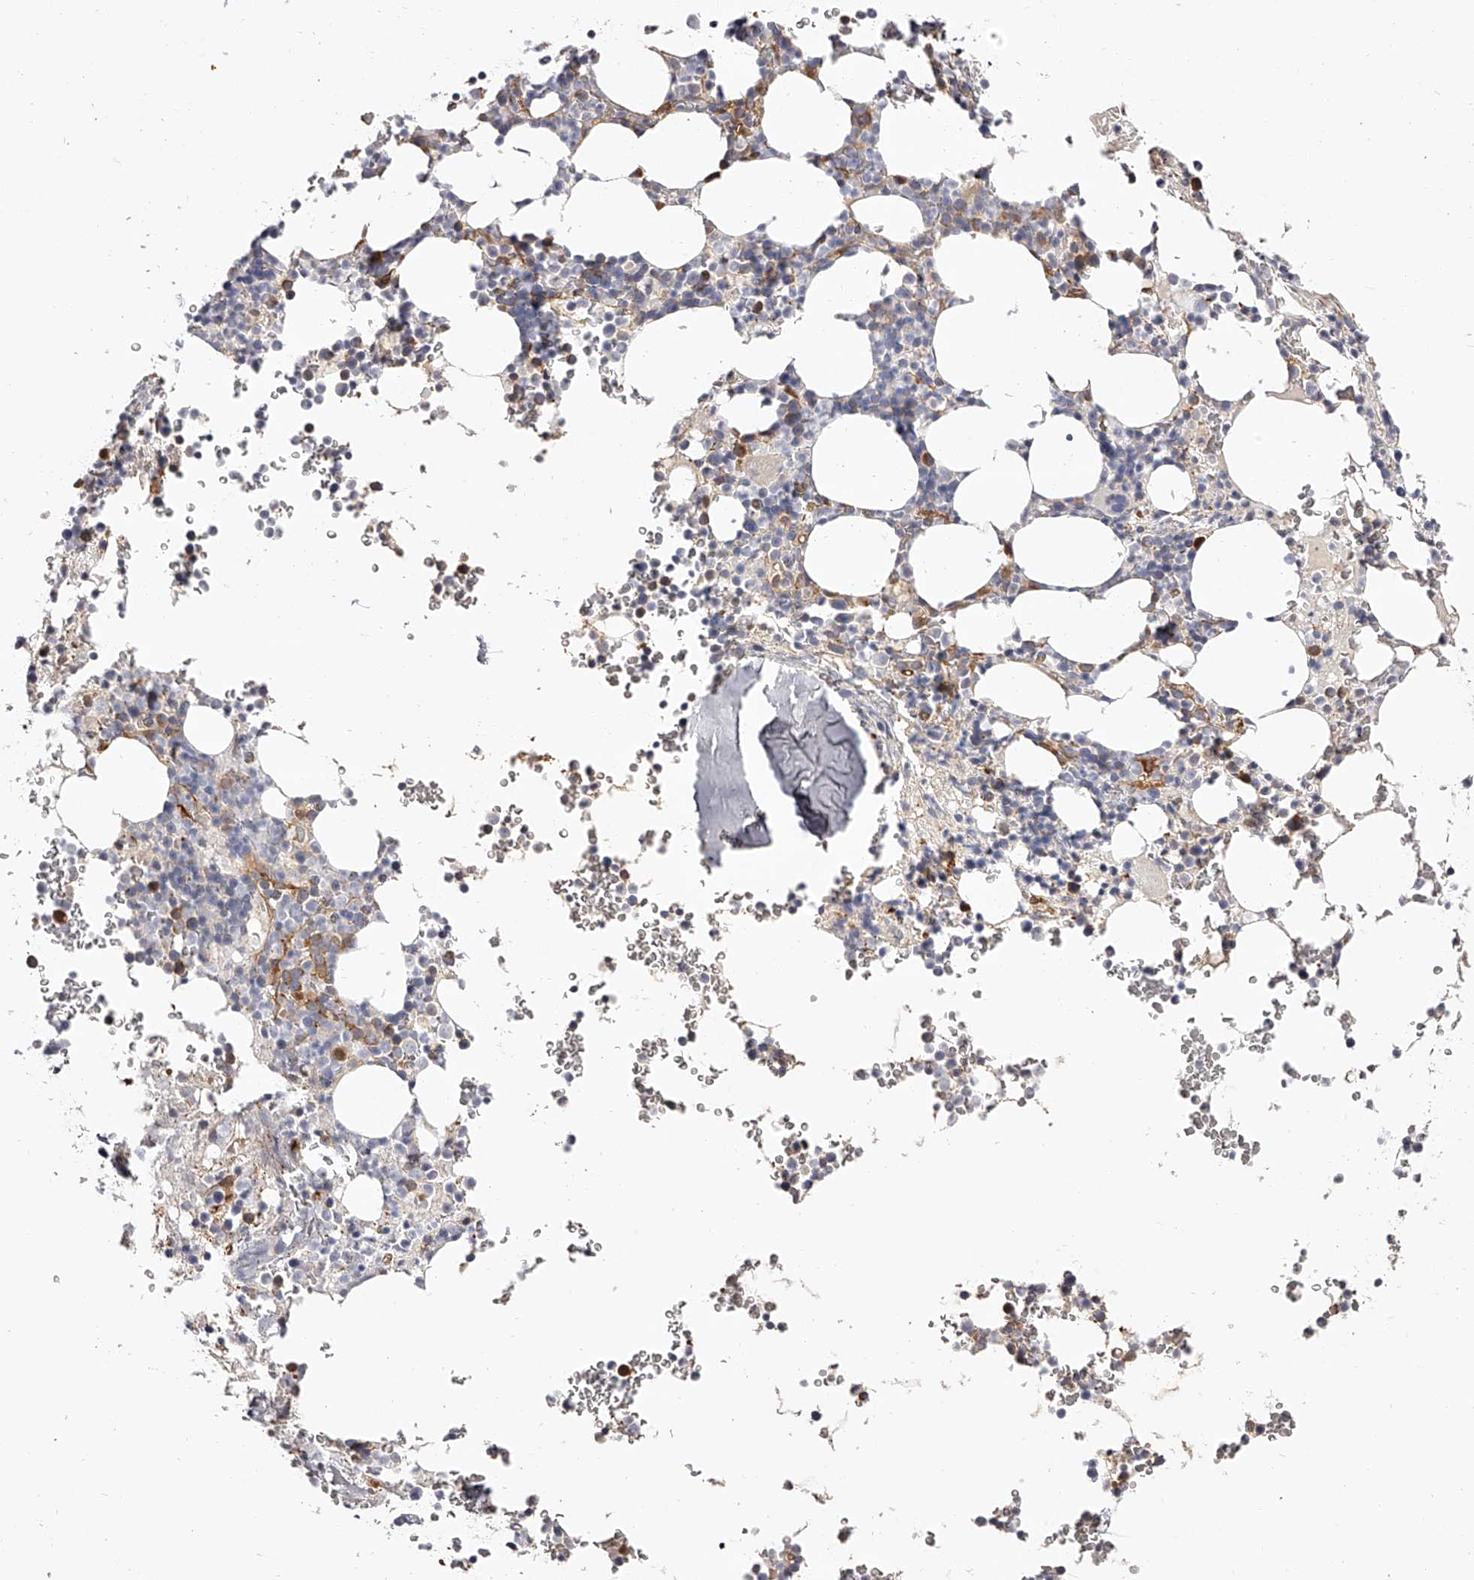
{"staining": {"intensity": "moderate", "quantity": "<25%", "location": "cytoplasmic/membranous"}, "tissue": "bone marrow", "cell_type": "Hematopoietic cells", "image_type": "normal", "snomed": [{"axis": "morphology", "description": "Normal tissue, NOS"}, {"axis": "topography", "description": "Bone marrow"}], "caption": "Immunohistochemistry (IHC) image of unremarkable bone marrow stained for a protein (brown), which exhibits low levels of moderate cytoplasmic/membranous positivity in approximately <25% of hematopoietic cells.", "gene": "LAP3", "patient": {"sex": "male", "age": 58}}